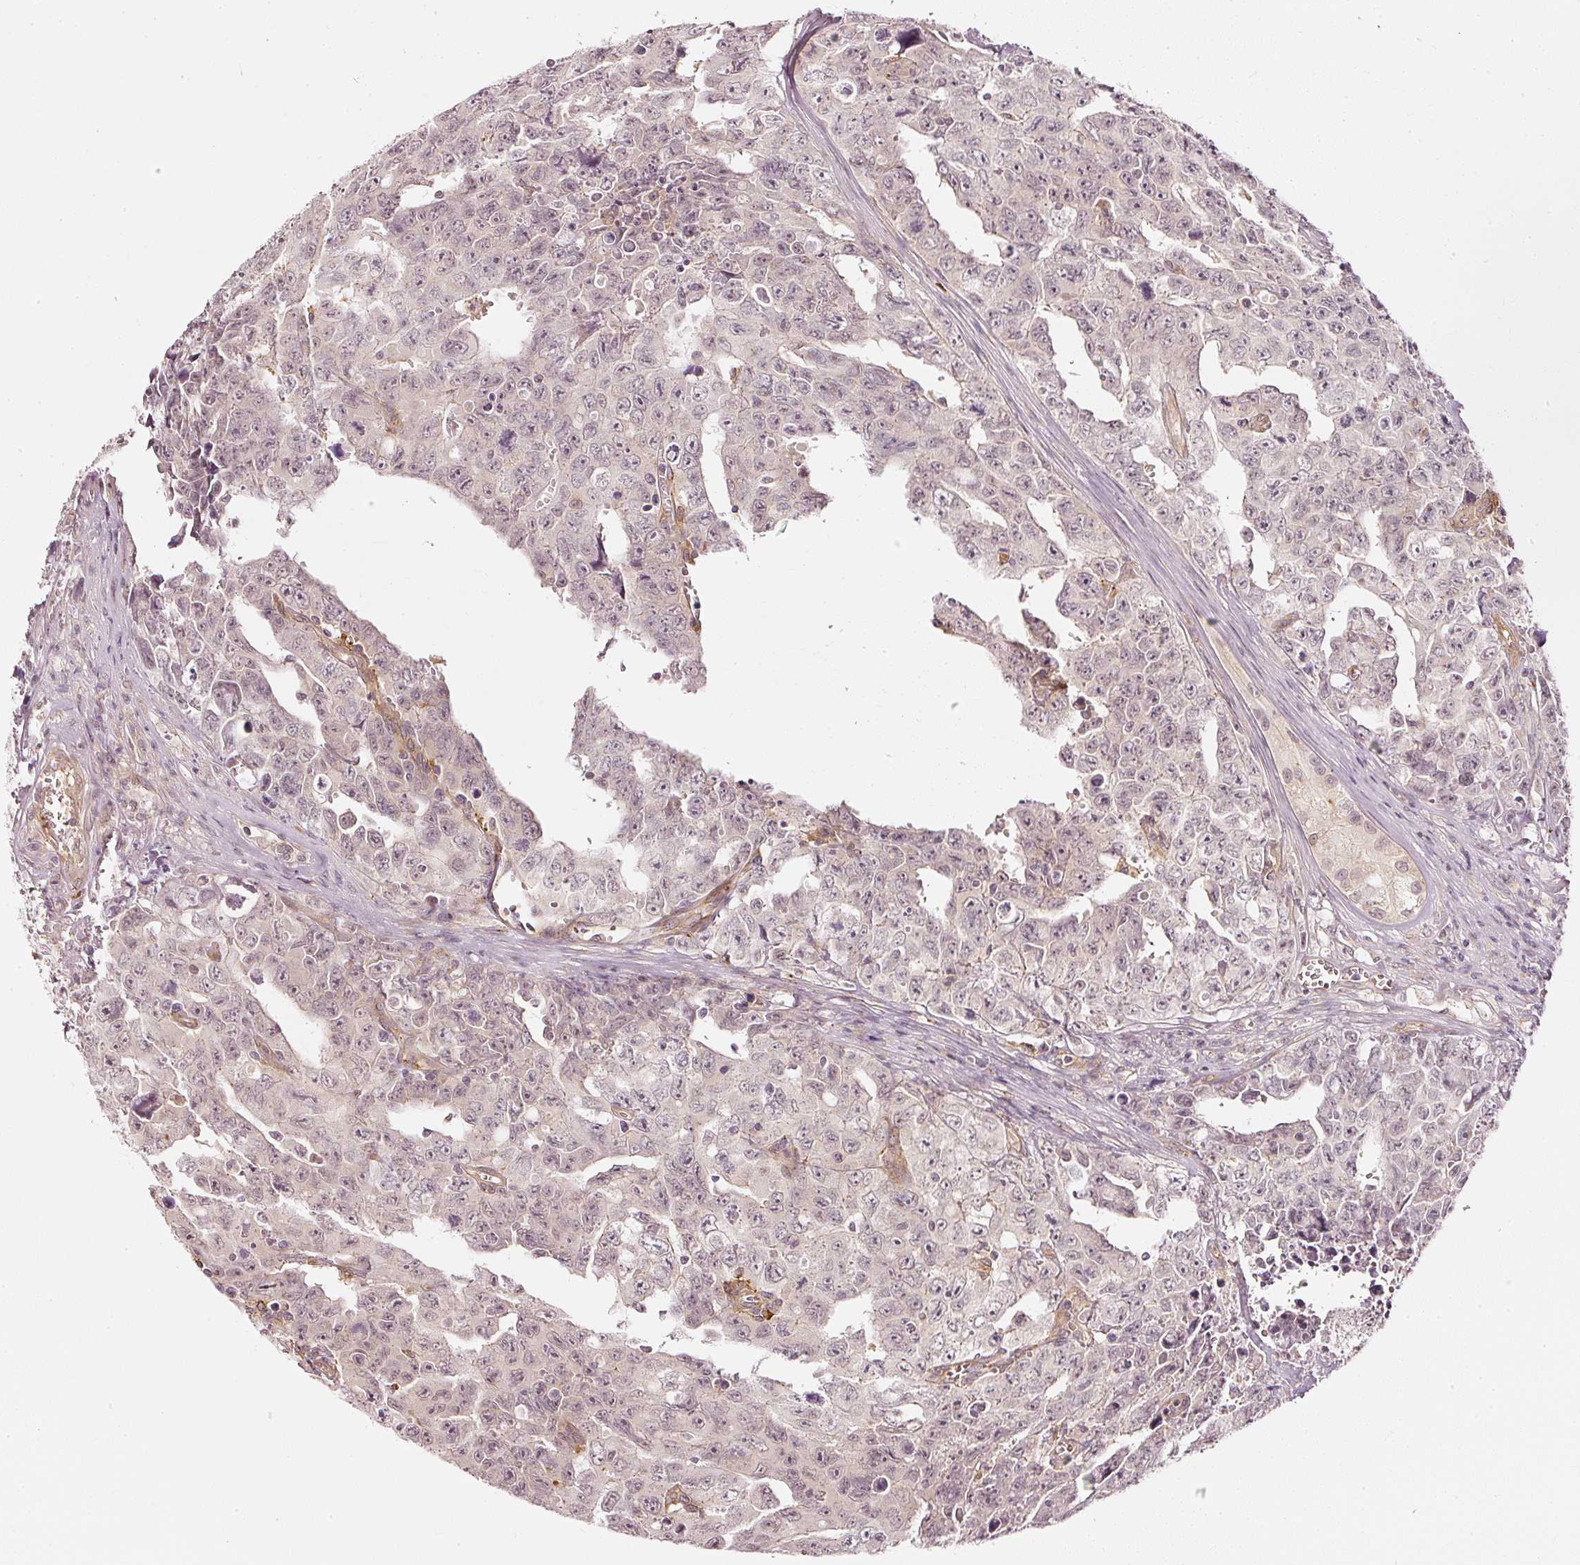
{"staining": {"intensity": "negative", "quantity": "none", "location": "none"}, "tissue": "testis cancer", "cell_type": "Tumor cells", "image_type": "cancer", "snomed": [{"axis": "morphology", "description": "Carcinoma, Embryonal, NOS"}, {"axis": "topography", "description": "Testis"}], "caption": "Testis cancer stained for a protein using immunohistochemistry demonstrates no expression tumor cells.", "gene": "DRD2", "patient": {"sex": "male", "age": 24}}